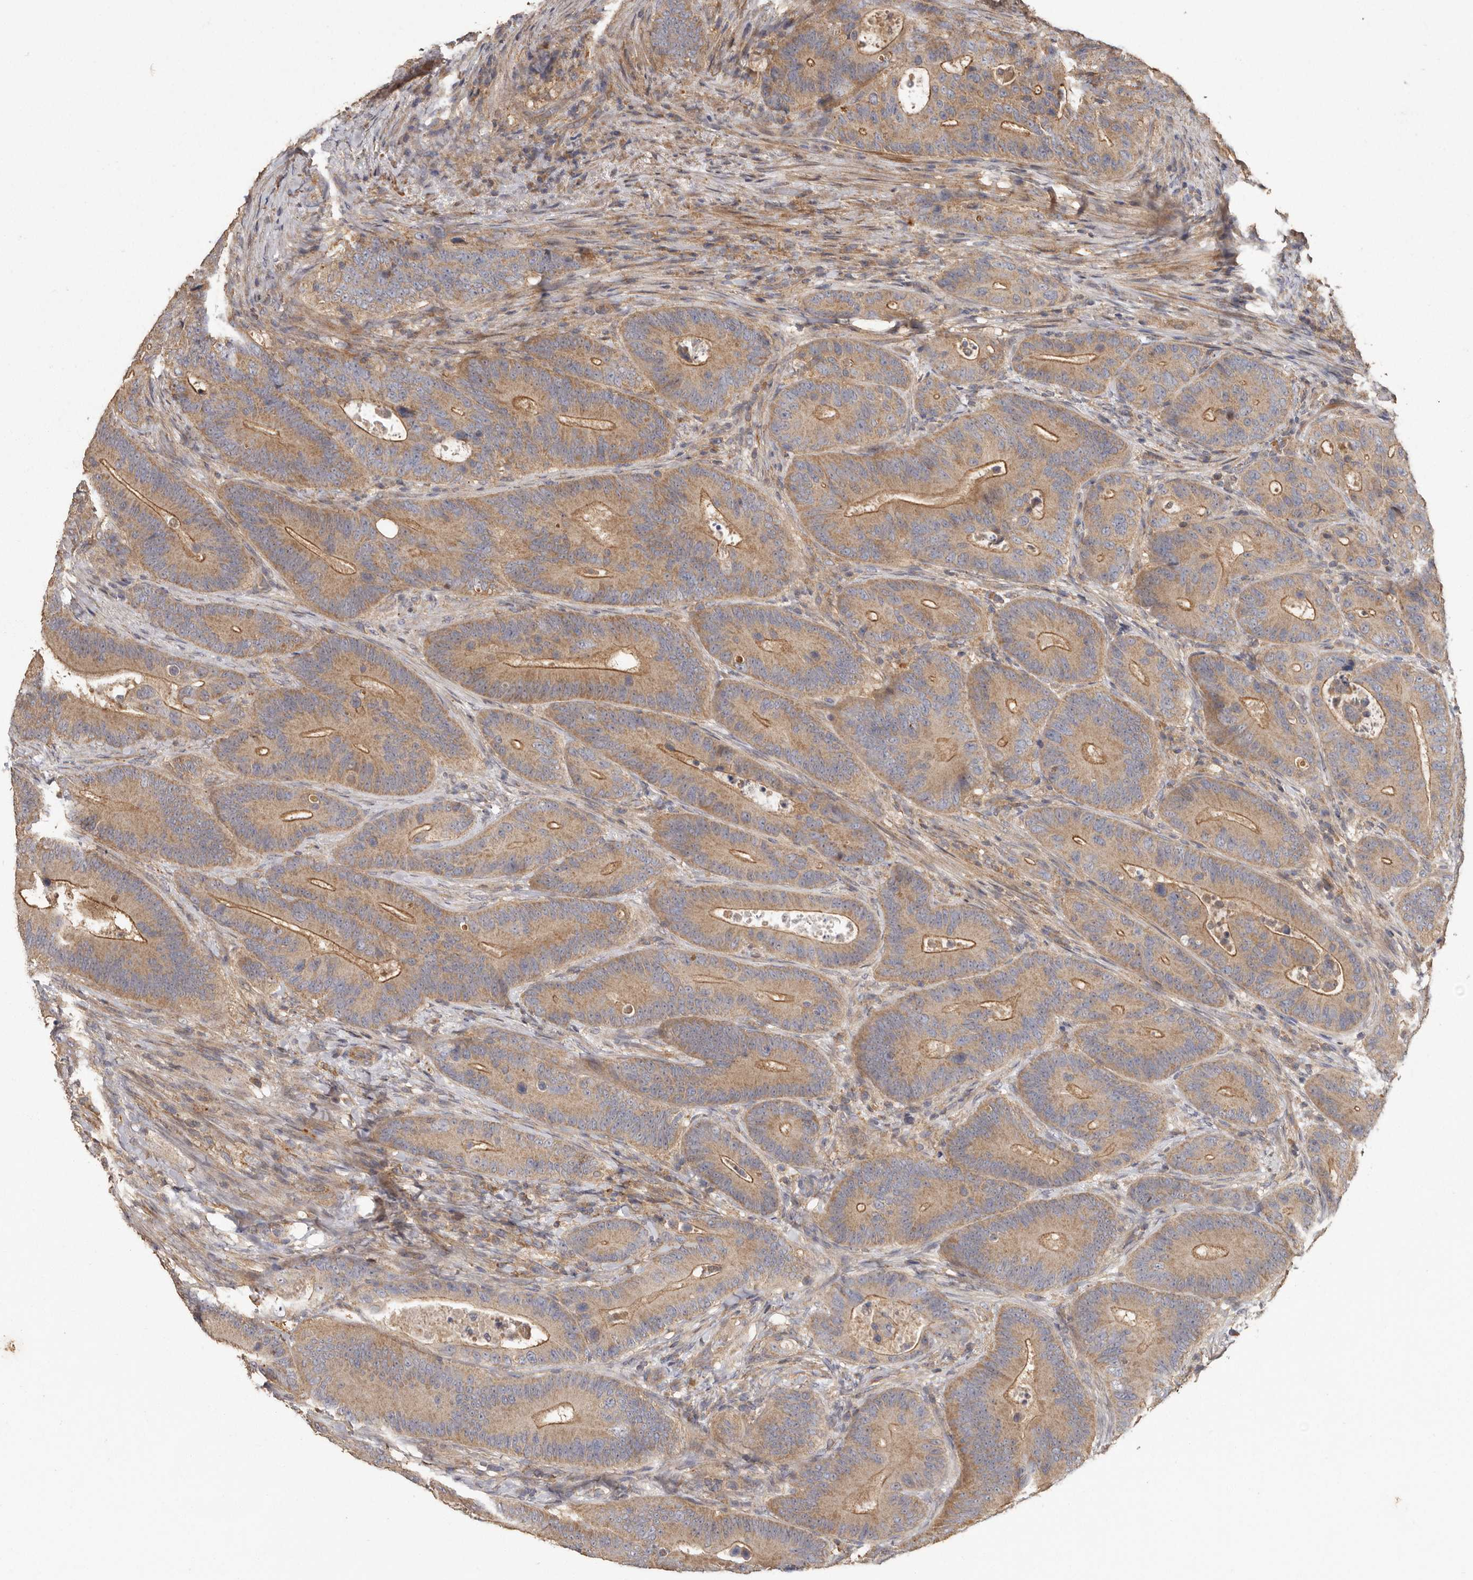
{"staining": {"intensity": "moderate", "quantity": ">75%", "location": "cytoplasmic/membranous"}, "tissue": "colorectal cancer", "cell_type": "Tumor cells", "image_type": "cancer", "snomed": [{"axis": "morphology", "description": "Adenocarcinoma, NOS"}, {"axis": "topography", "description": "Colon"}], "caption": "Protein expression analysis of colorectal adenocarcinoma reveals moderate cytoplasmic/membranous staining in approximately >75% of tumor cells. (DAB IHC with brightfield microscopy, high magnification).", "gene": "RWDD1", "patient": {"sex": "male", "age": 83}}